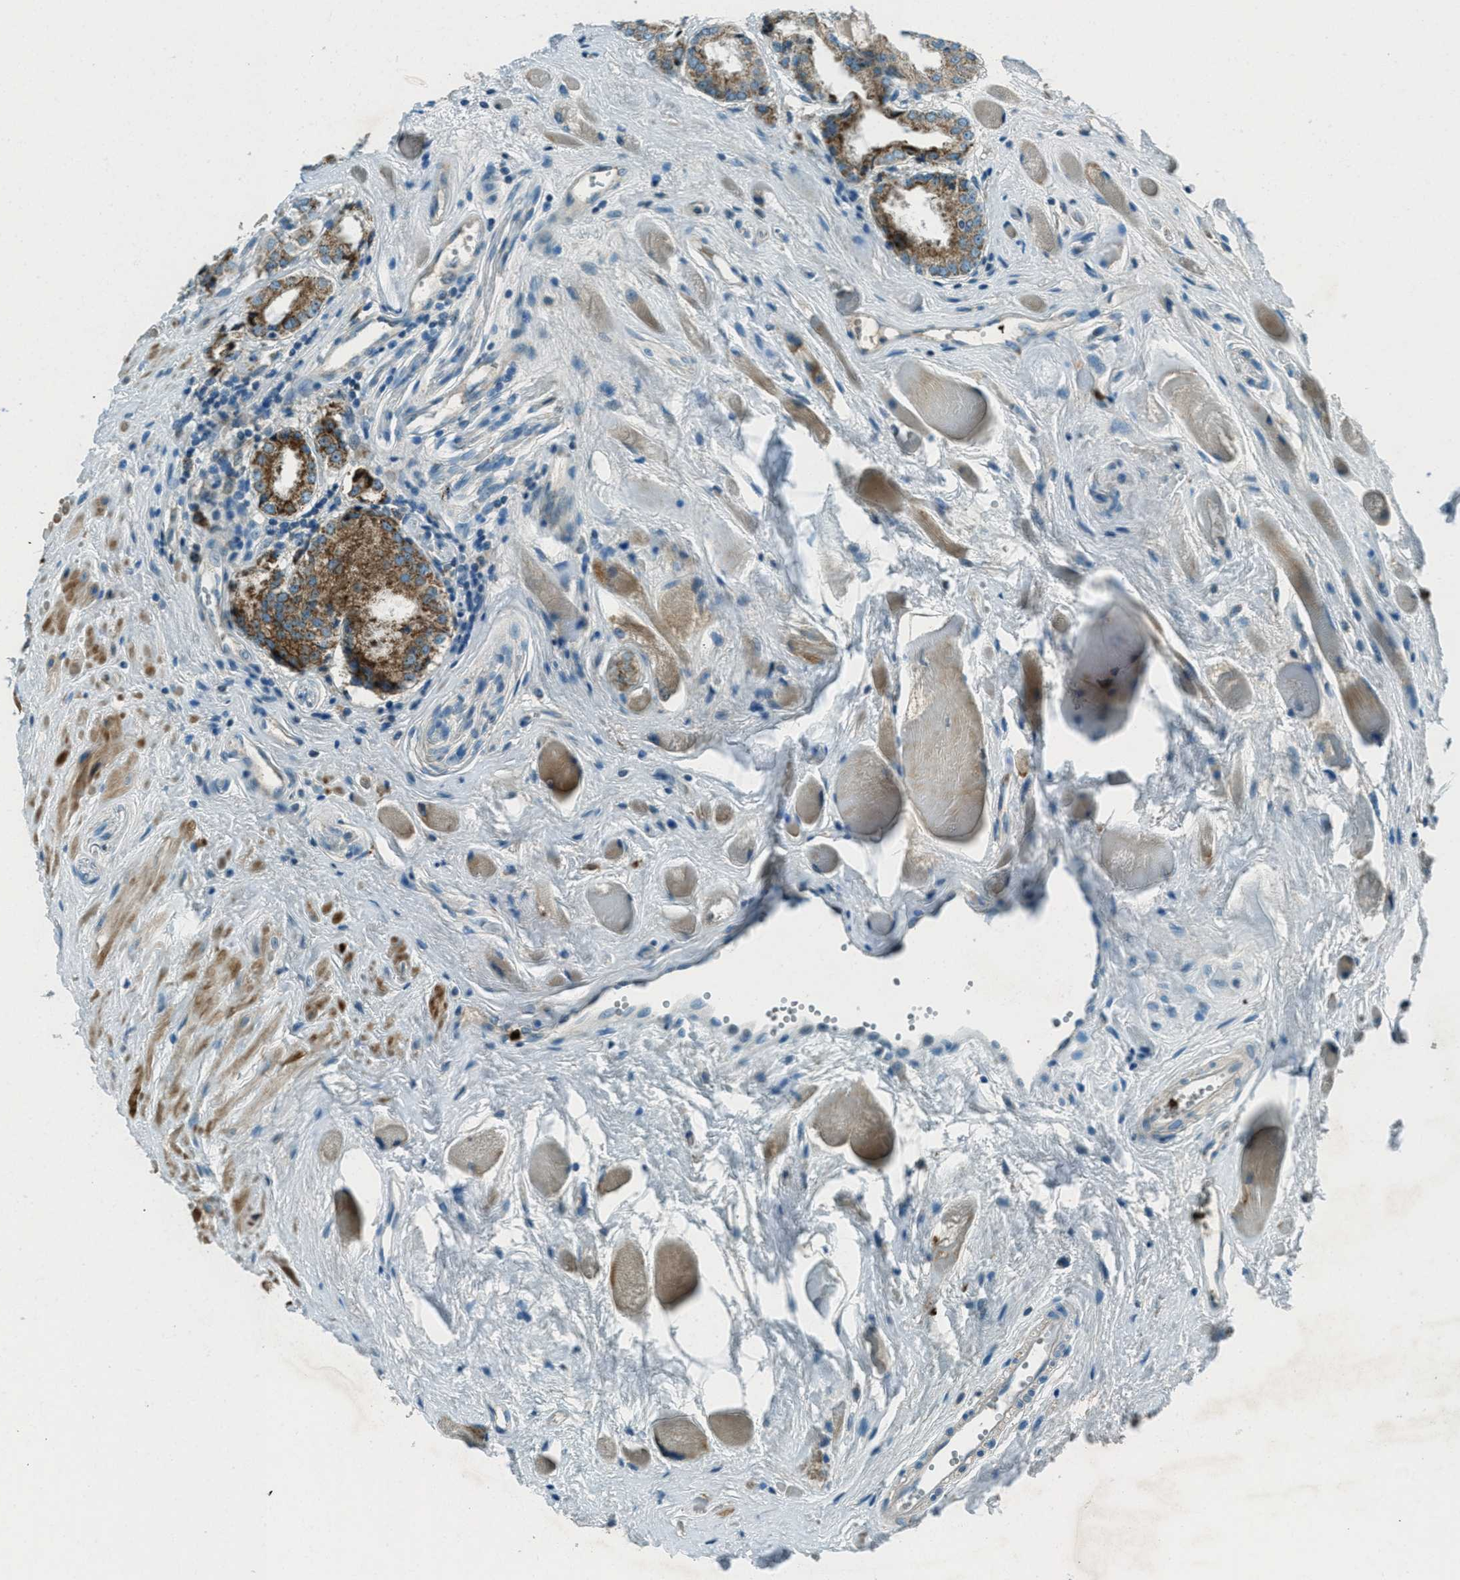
{"staining": {"intensity": "moderate", "quantity": ">75%", "location": "cytoplasmic/membranous"}, "tissue": "prostate cancer", "cell_type": "Tumor cells", "image_type": "cancer", "snomed": [{"axis": "morphology", "description": "Adenocarcinoma, Low grade"}, {"axis": "topography", "description": "Prostate"}], "caption": "Protein analysis of low-grade adenocarcinoma (prostate) tissue displays moderate cytoplasmic/membranous staining in about >75% of tumor cells. (DAB (3,3'-diaminobenzidine) IHC, brown staining for protein, blue staining for nuclei).", "gene": "FAR1", "patient": {"sex": "male", "age": 57}}